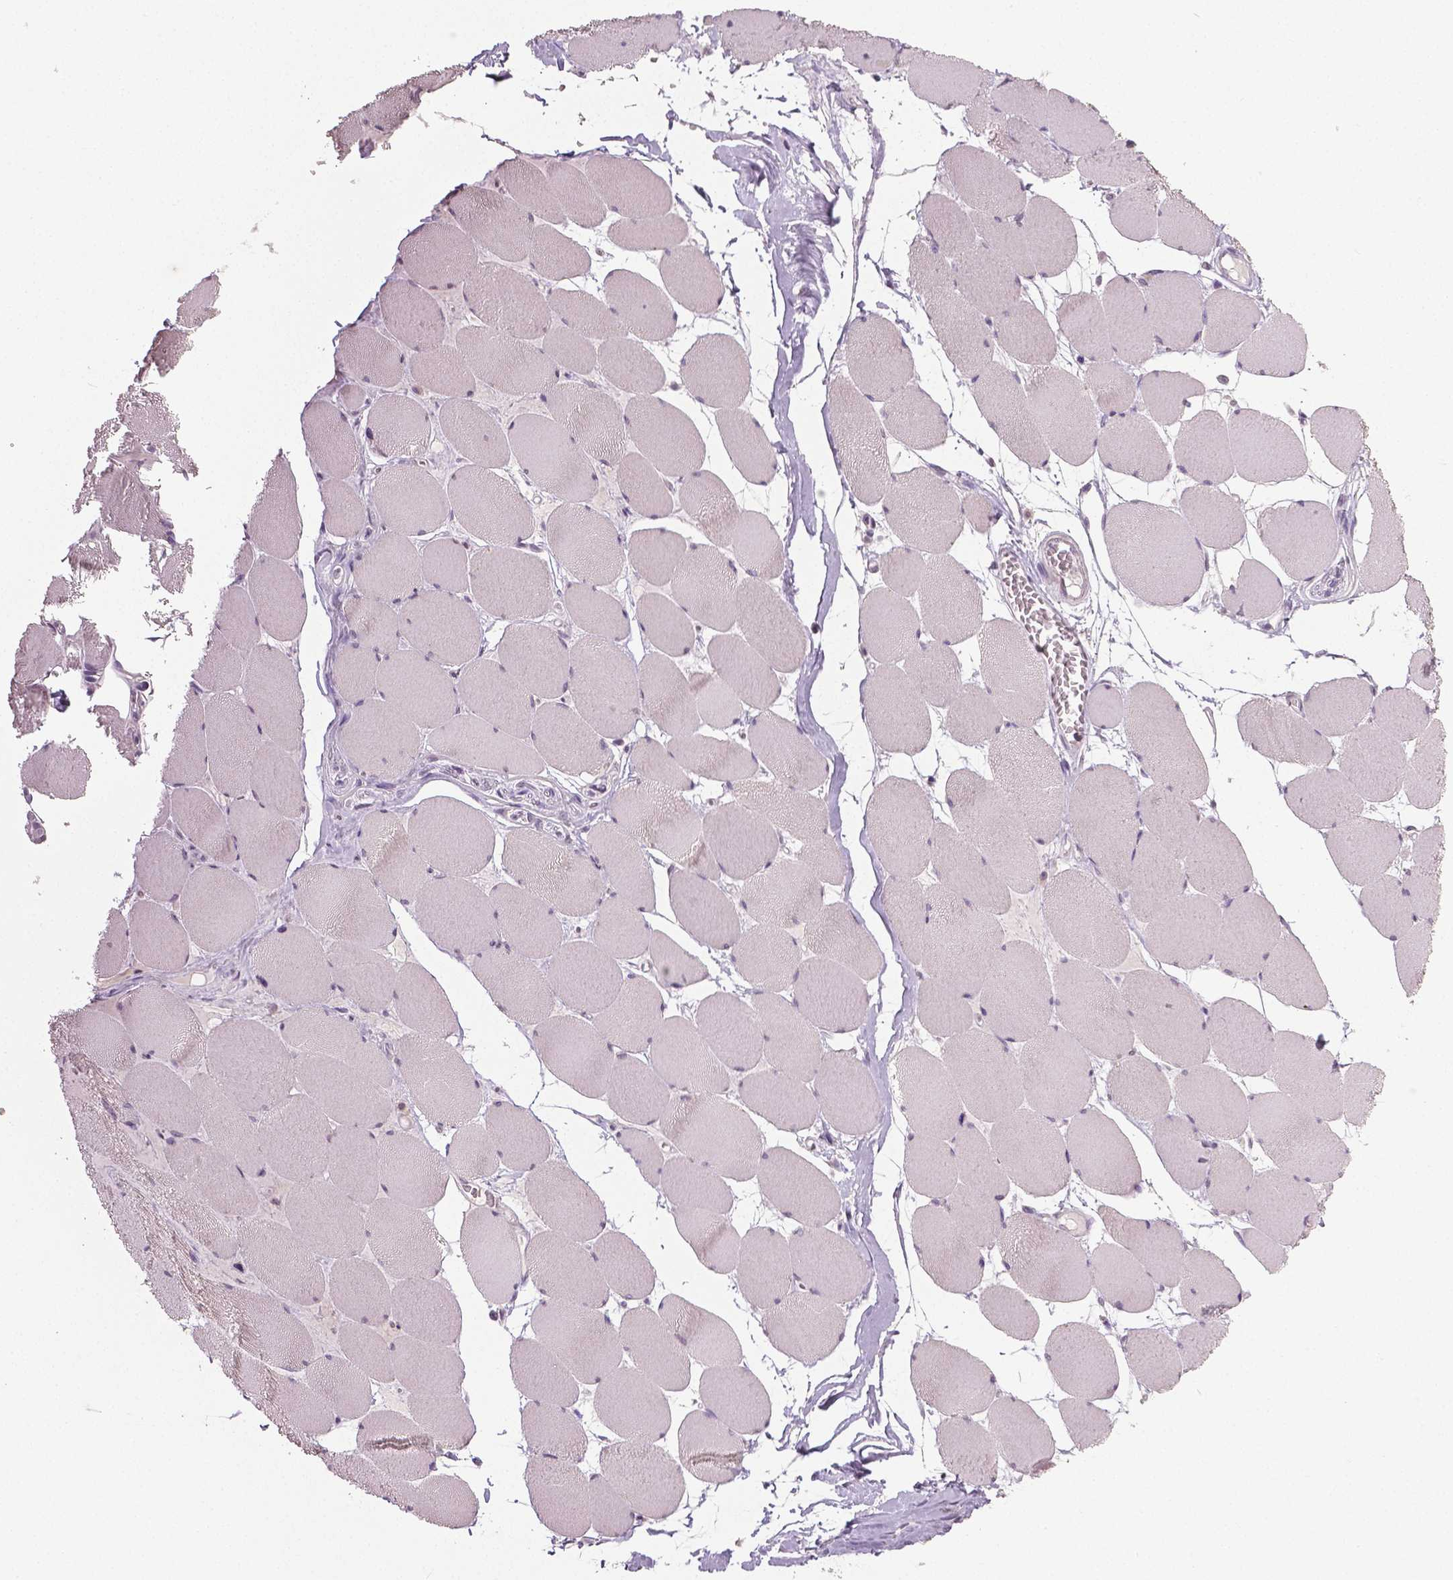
{"staining": {"intensity": "negative", "quantity": "none", "location": "none"}, "tissue": "skeletal muscle", "cell_type": "Myocytes", "image_type": "normal", "snomed": [{"axis": "morphology", "description": "Normal tissue, NOS"}, {"axis": "topography", "description": "Skeletal muscle"}], "caption": "This is a photomicrograph of immunohistochemistry staining of unremarkable skeletal muscle, which shows no positivity in myocytes. (Stains: DAB immunohistochemistry with hematoxylin counter stain, Microscopy: brightfield microscopy at high magnification).", "gene": "NECAB1", "patient": {"sex": "female", "age": 75}}